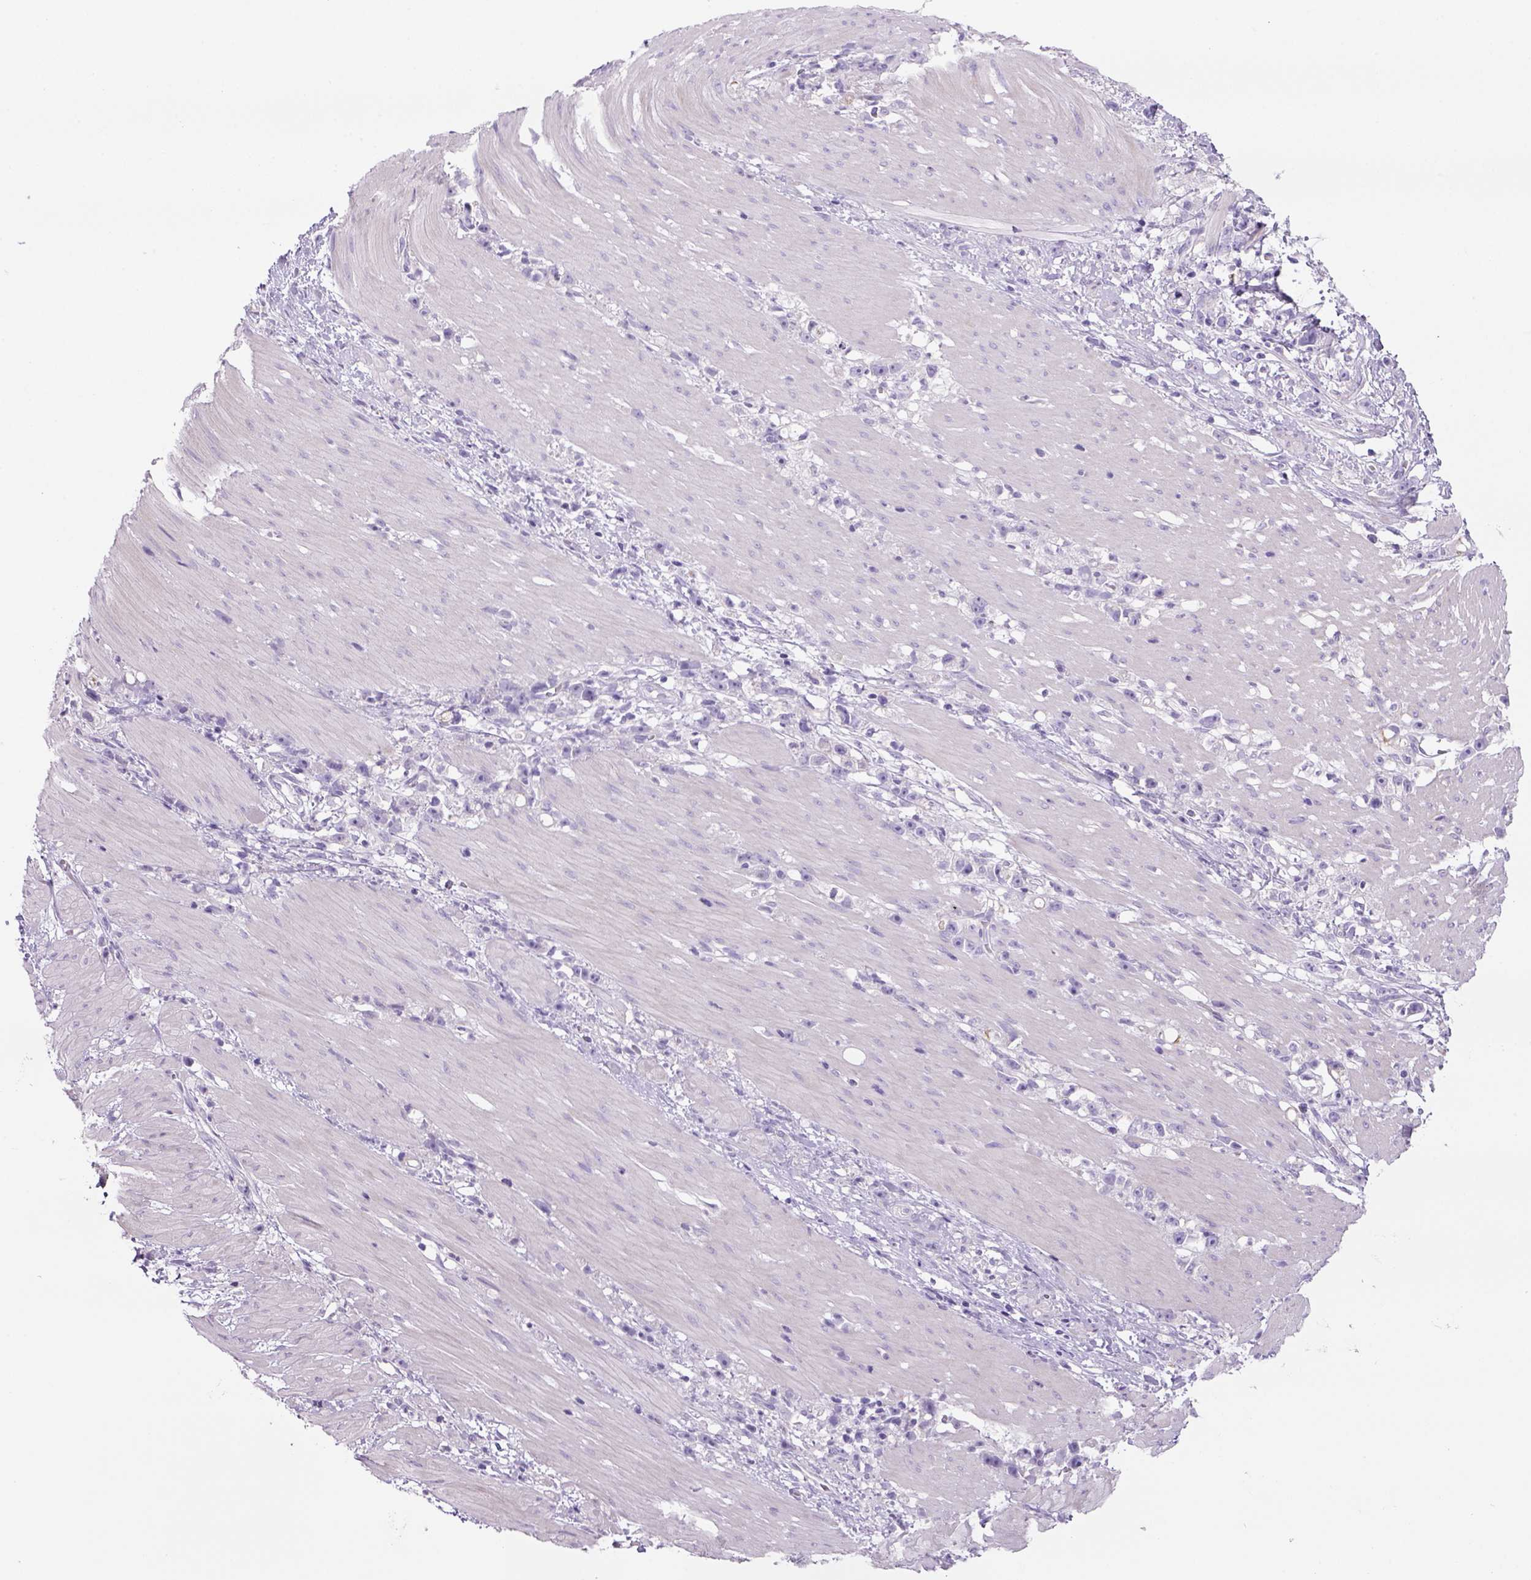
{"staining": {"intensity": "negative", "quantity": "none", "location": "none"}, "tissue": "stomach cancer", "cell_type": "Tumor cells", "image_type": "cancer", "snomed": [{"axis": "morphology", "description": "Adenocarcinoma, NOS"}, {"axis": "topography", "description": "Stomach"}], "caption": "Micrograph shows no significant protein staining in tumor cells of stomach cancer.", "gene": "TENM4", "patient": {"sex": "female", "age": 59}}